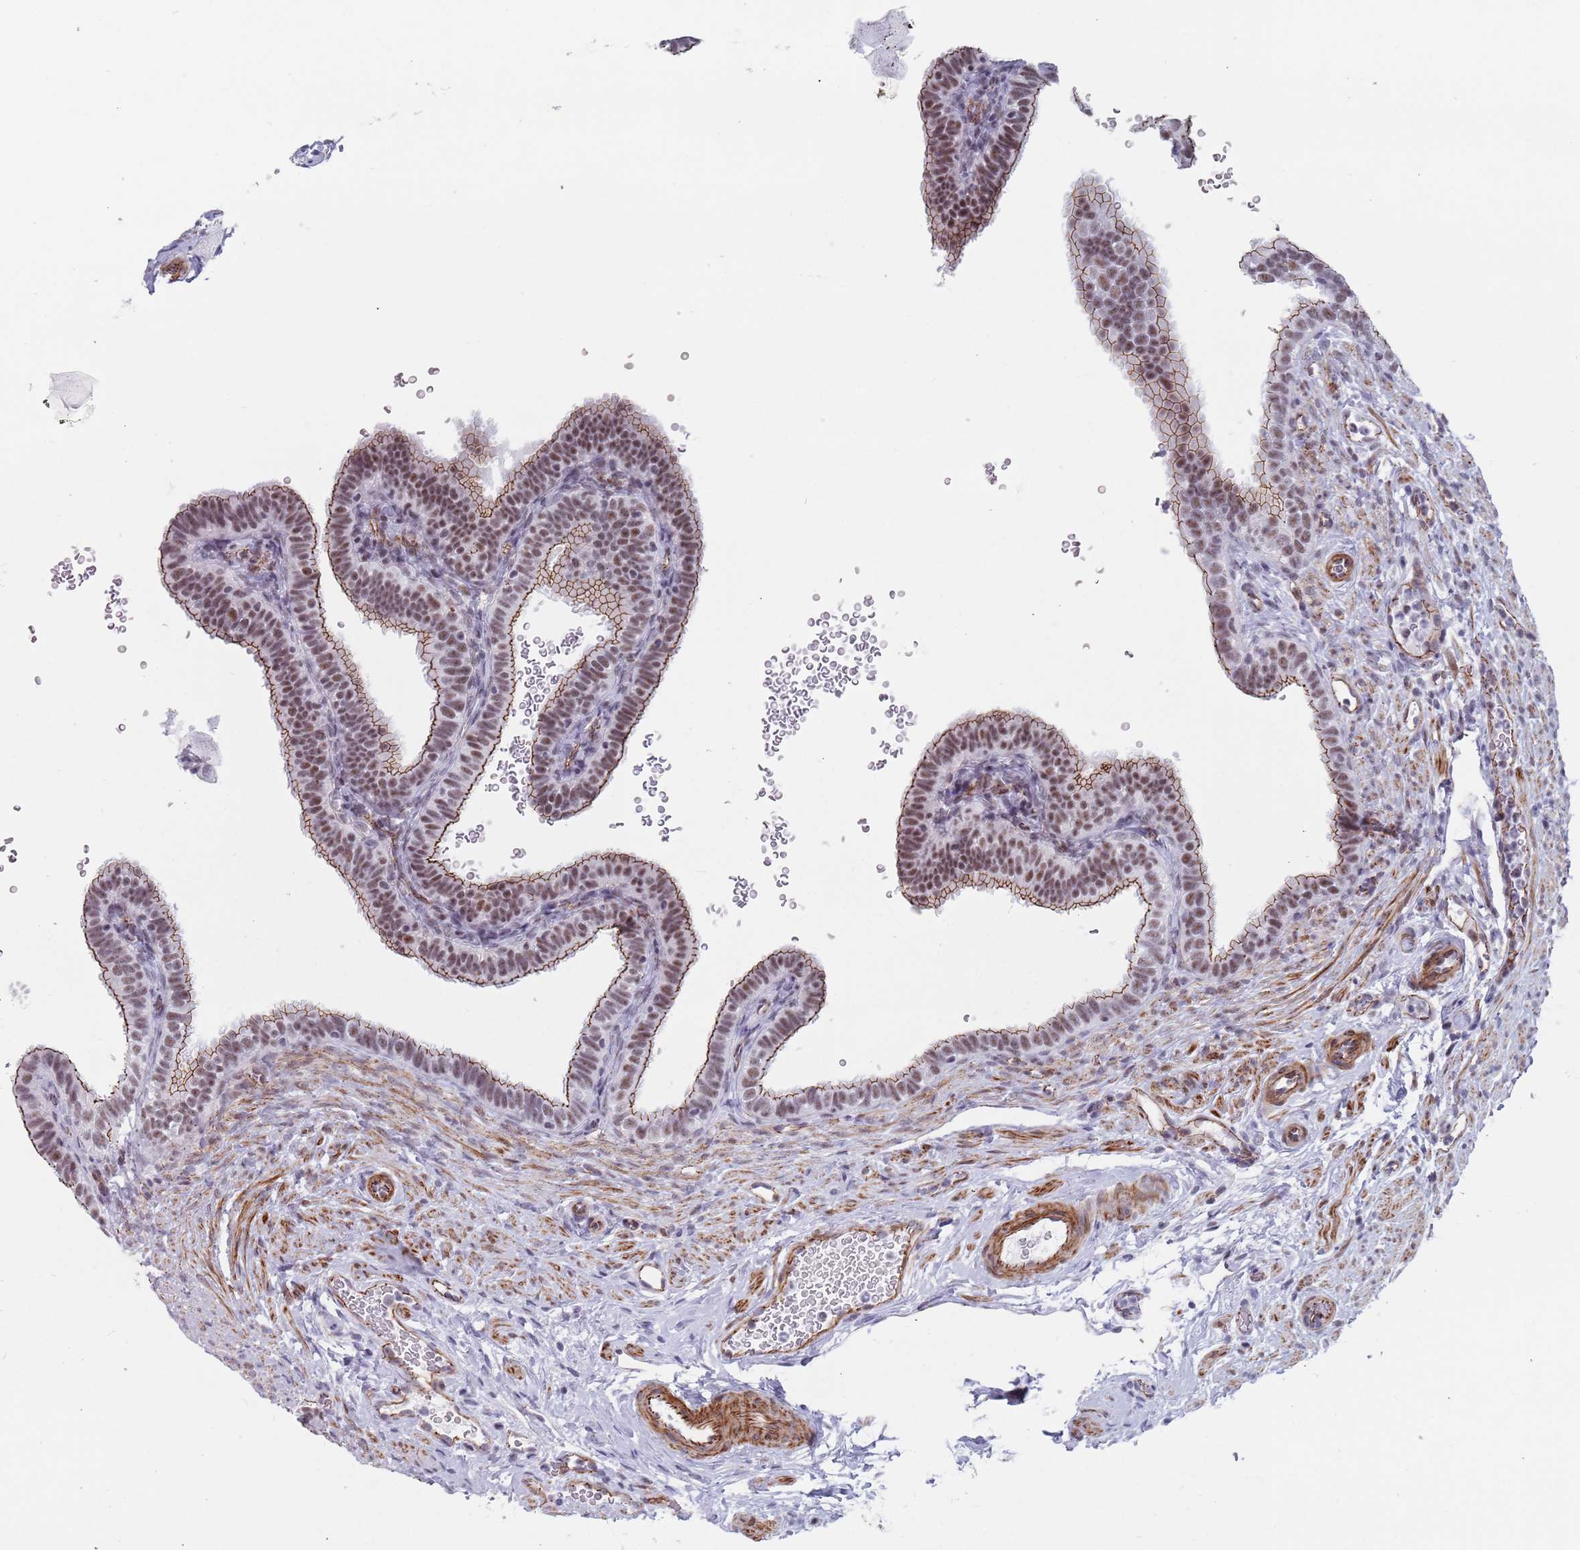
{"staining": {"intensity": "moderate", "quantity": "25%-75%", "location": "cytoplasmic/membranous,nuclear"}, "tissue": "fallopian tube", "cell_type": "Glandular cells", "image_type": "normal", "snomed": [{"axis": "morphology", "description": "Normal tissue, NOS"}, {"axis": "topography", "description": "Fallopian tube"}], "caption": "Immunohistochemistry (IHC) image of normal fallopian tube: human fallopian tube stained using IHC displays medium levels of moderate protein expression localized specifically in the cytoplasmic/membranous,nuclear of glandular cells, appearing as a cytoplasmic/membranous,nuclear brown color.", "gene": "OR5A2", "patient": {"sex": "female", "age": 41}}